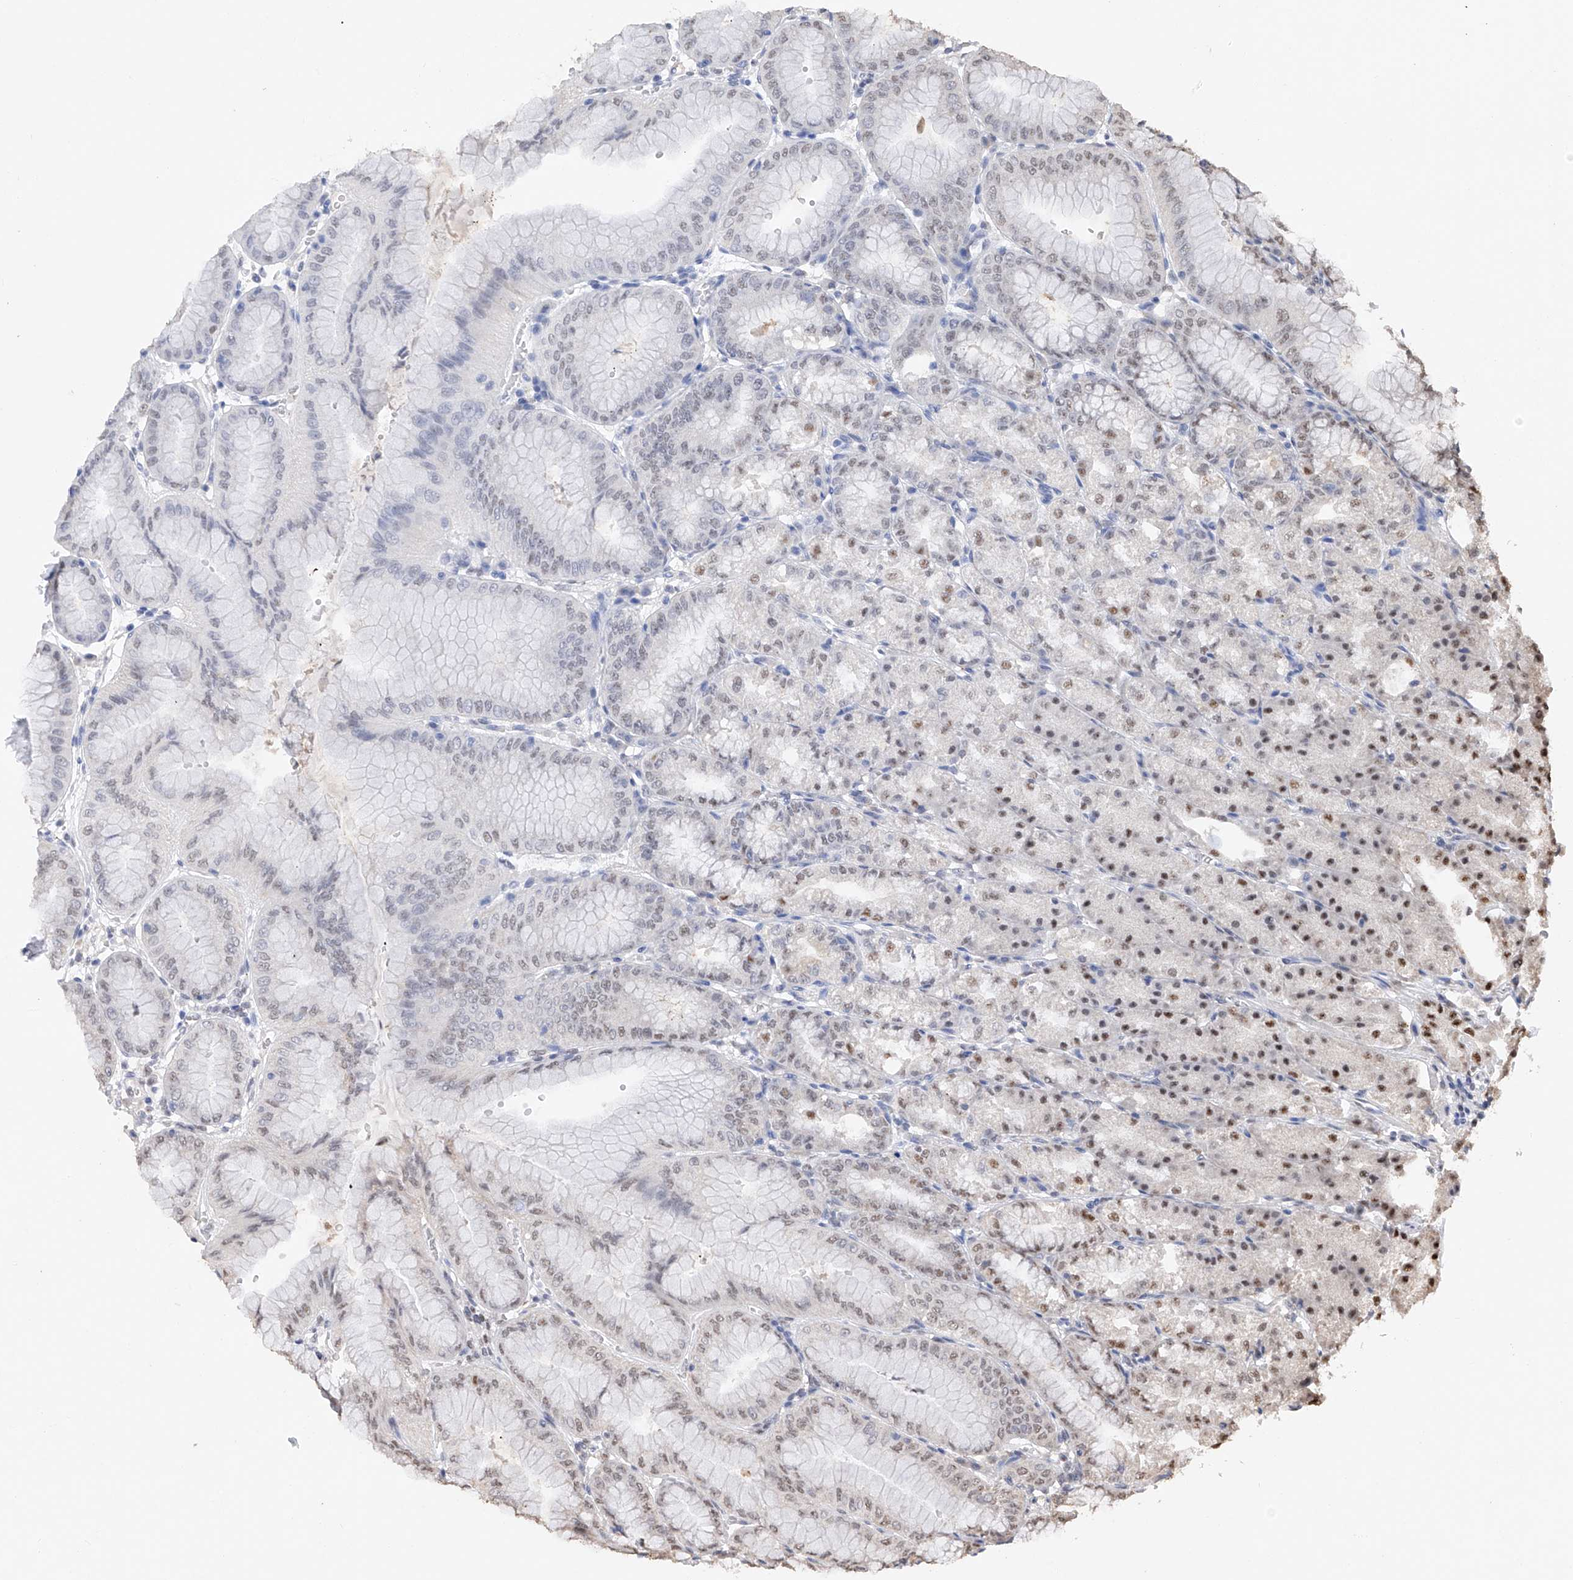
{"staining": {"intensity": "moderate", "quantity": "25%-75%", "location": "nuclear"}, "tissue": "stomach", "cell_type": "Glandular cells", "image_type": "normal", "snomed": [{"axis": "morphology", "description": "Normal tissue, NOS"}, {"axis": "topography", "description": "Stomach, lower"}], "caption": "Immunohistochemistry of normal stomach demonstrates medium levels of moderate nuclear staining in approximately 25%-75% of glandular cells.", "gene": "DMAP1", "patient": {"sex": "male", "age": 71}}